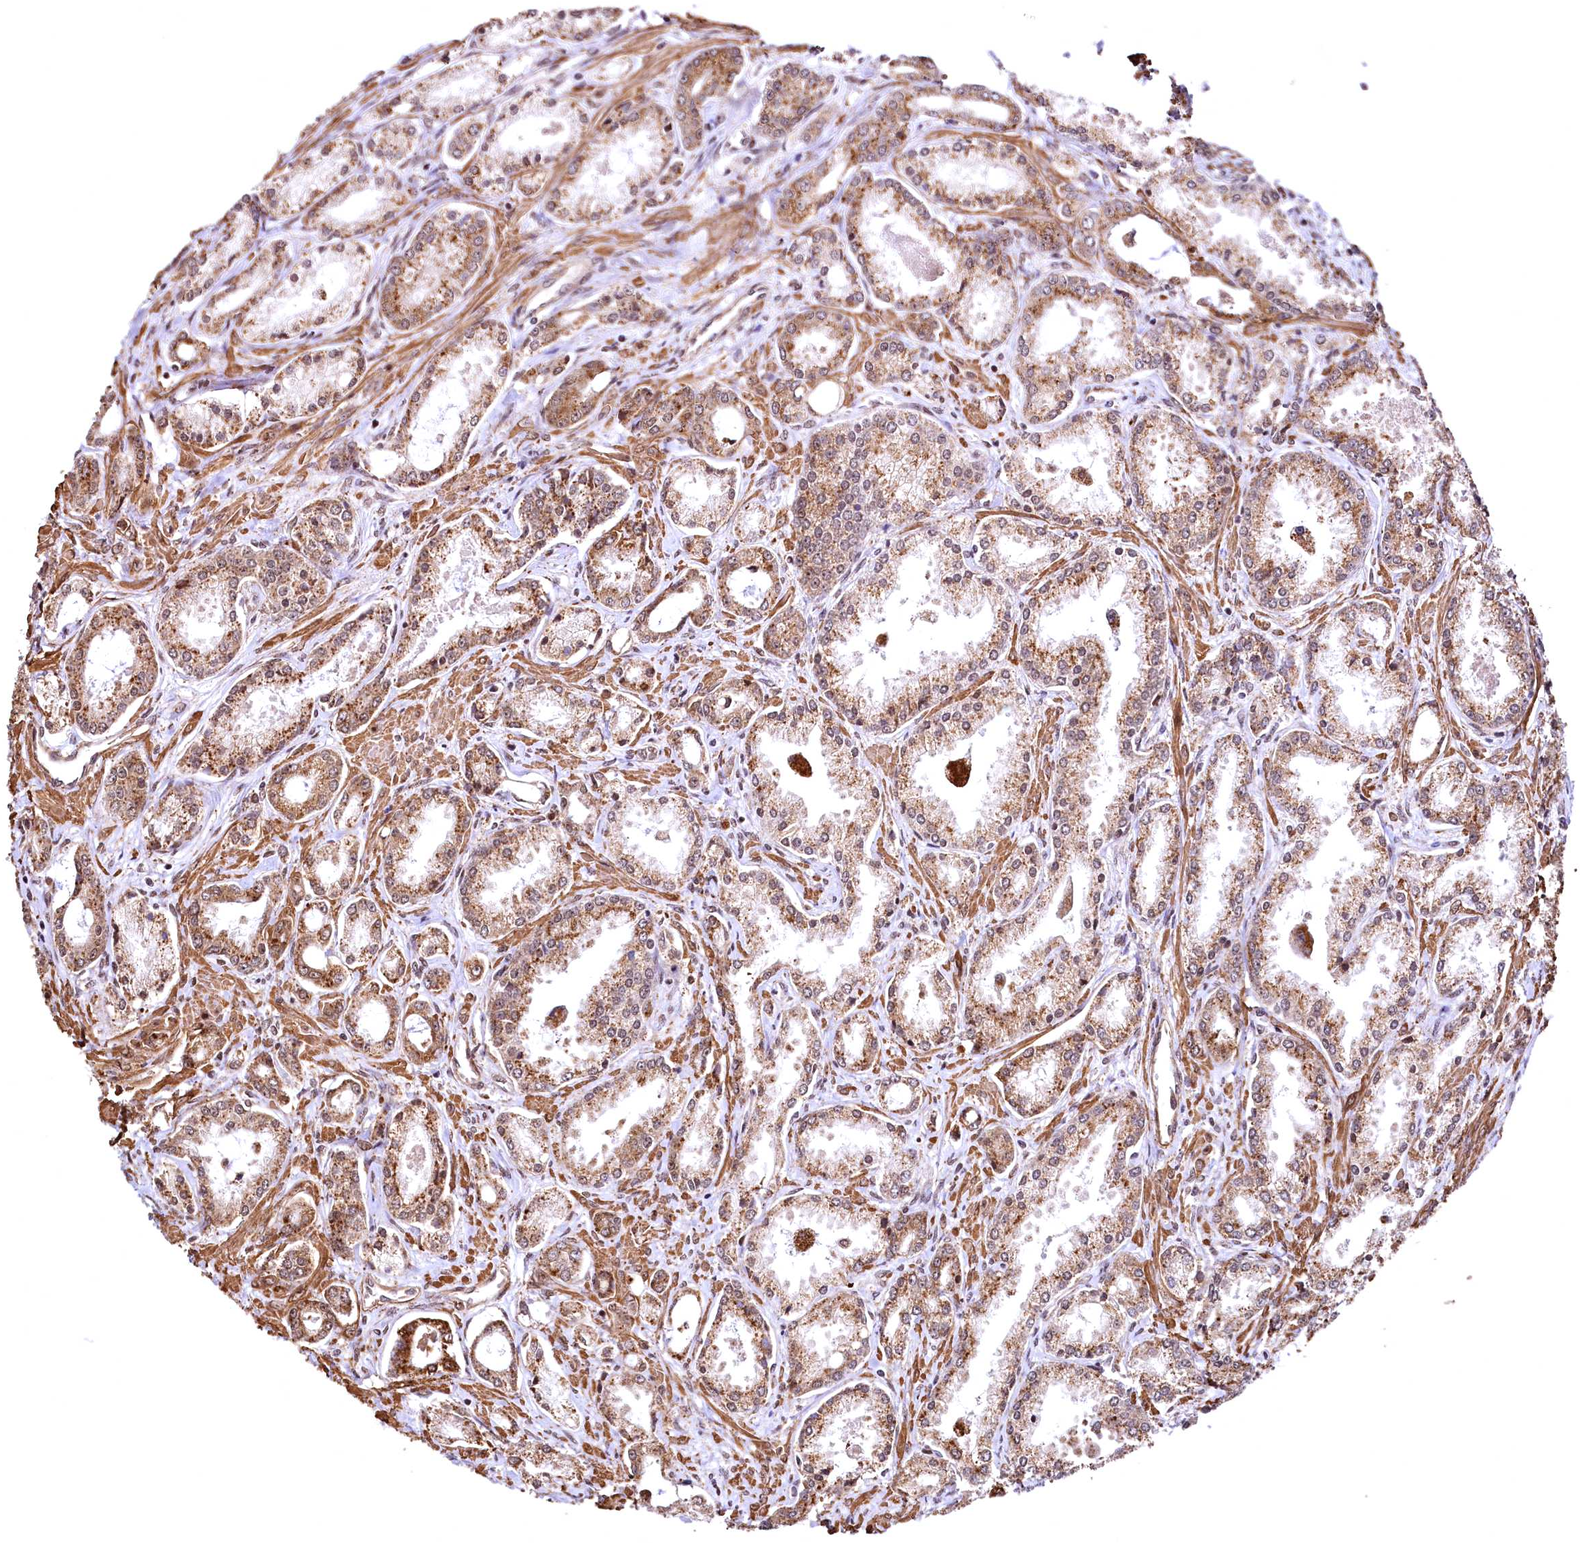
{"staining": {"intensity": "moderate", "quantity": ">75%", "location": "cytoplasmic/membranous"}, "tissue": "prostate cancer", "cell_type": "Tumor cells", "image_type": "cancer", "snomed": [{"axis": "morphology", "description": "Adenocarcinoma, Low grade"}, {"axis": "topography", "description": "Prostate"}], "caption": "Immunohistochemical staining of human prostate cancer reveals medium levels of moderate cytoplasmic/membranous protein positivity in about >75% of tumor cells.", "gene": "PDS5B", "patient": {"sex": "male", "age": 68}}